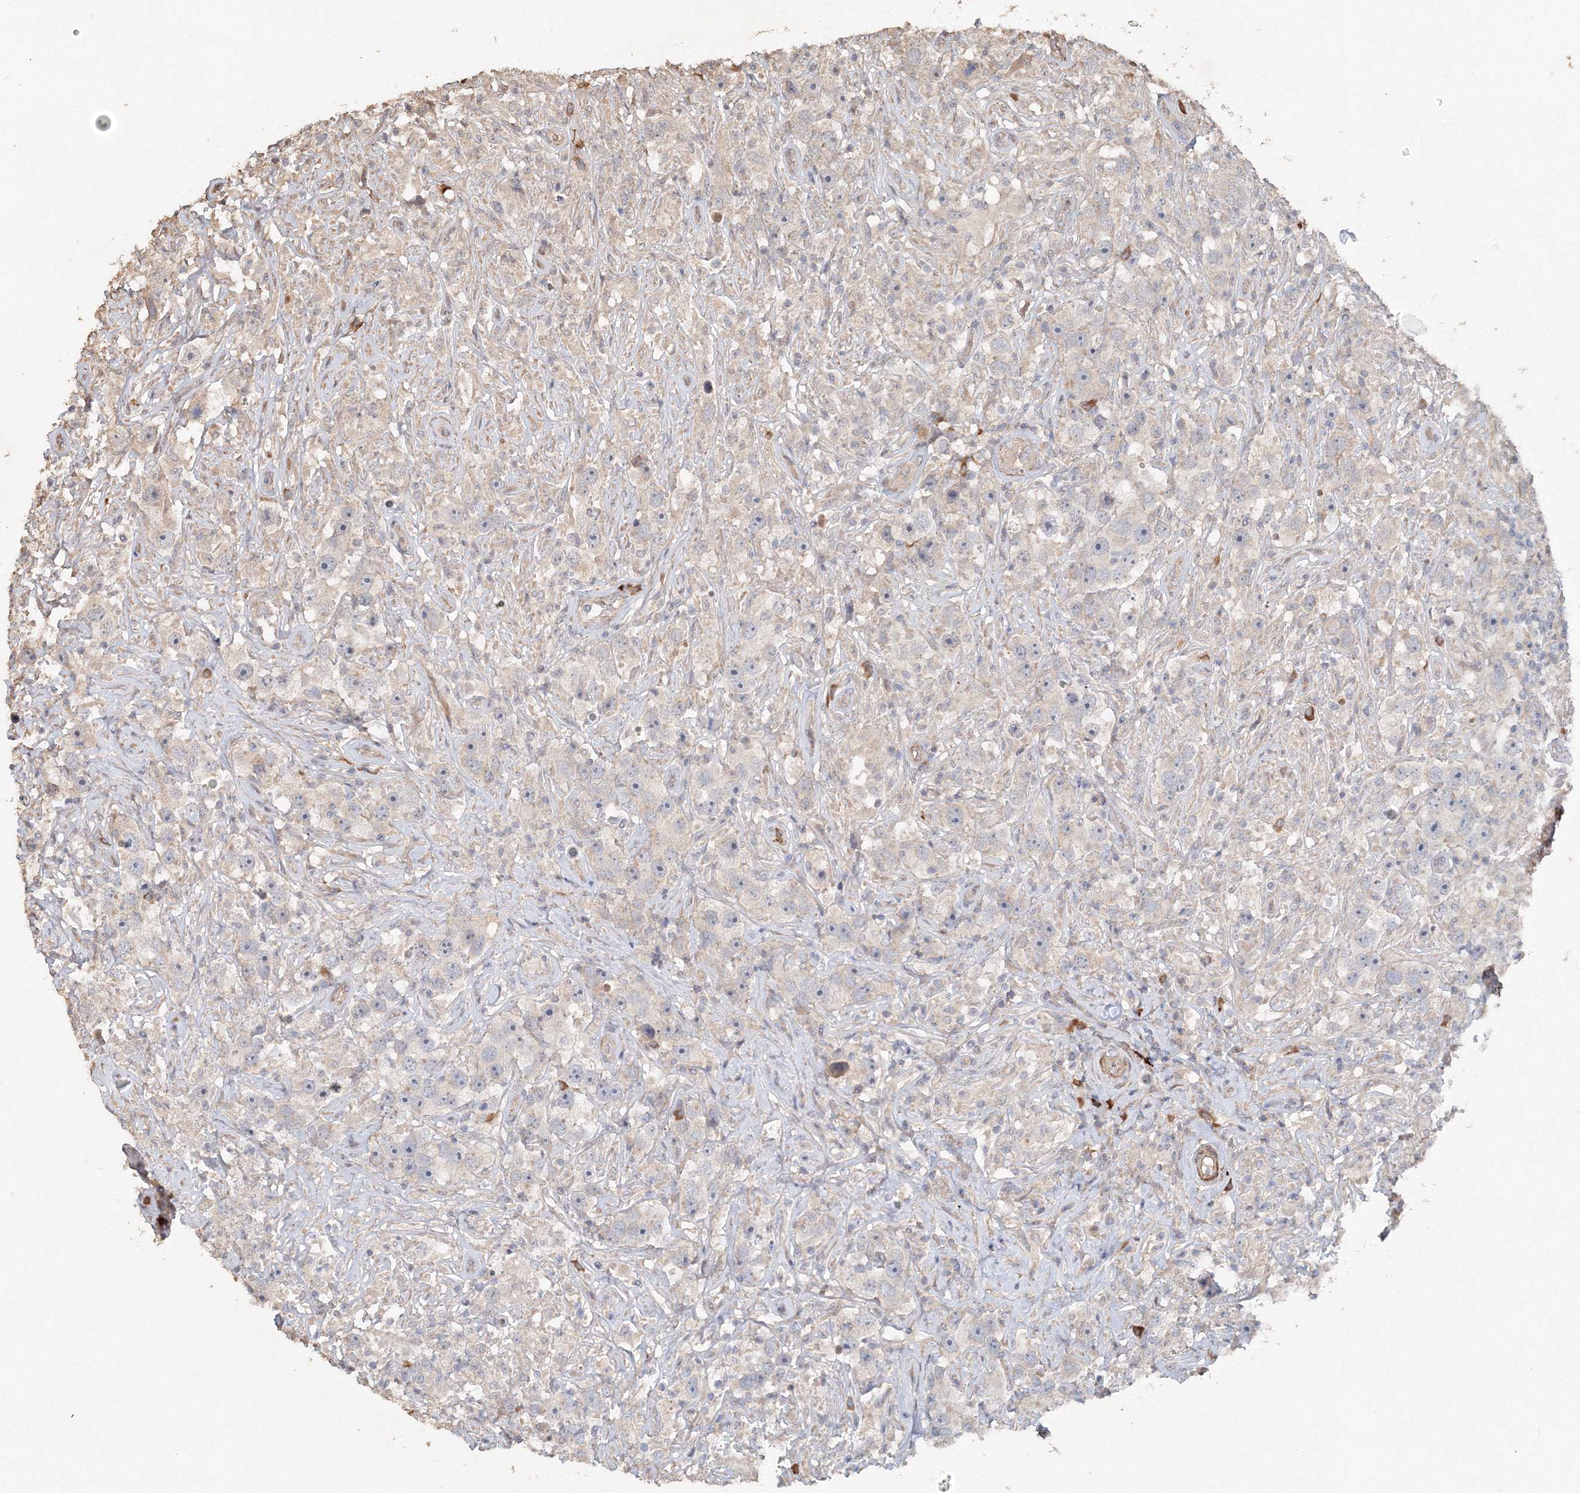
{"staining": {"intensity": "negative", "quantity": "none", "location": "none"}, "tissue": "testis cancer", "cell_type": "Tumor cells", "image_type": "cancer", "snomed": [{"axis": "morphology", "description": "Seminoma, NOS"}, {"axis": "topography", "description": "Testis"}], "caption": "This is a micrograph of immunohistochemistry (IHC) staining of testis cancer, which shows no expression in tumor cells. The staining is performed using DAB brown chromogen with nuclei counter-stained in using hematoxylin.", "gene": "NALF2", "patient": {"sex": "male", "age": 49}}